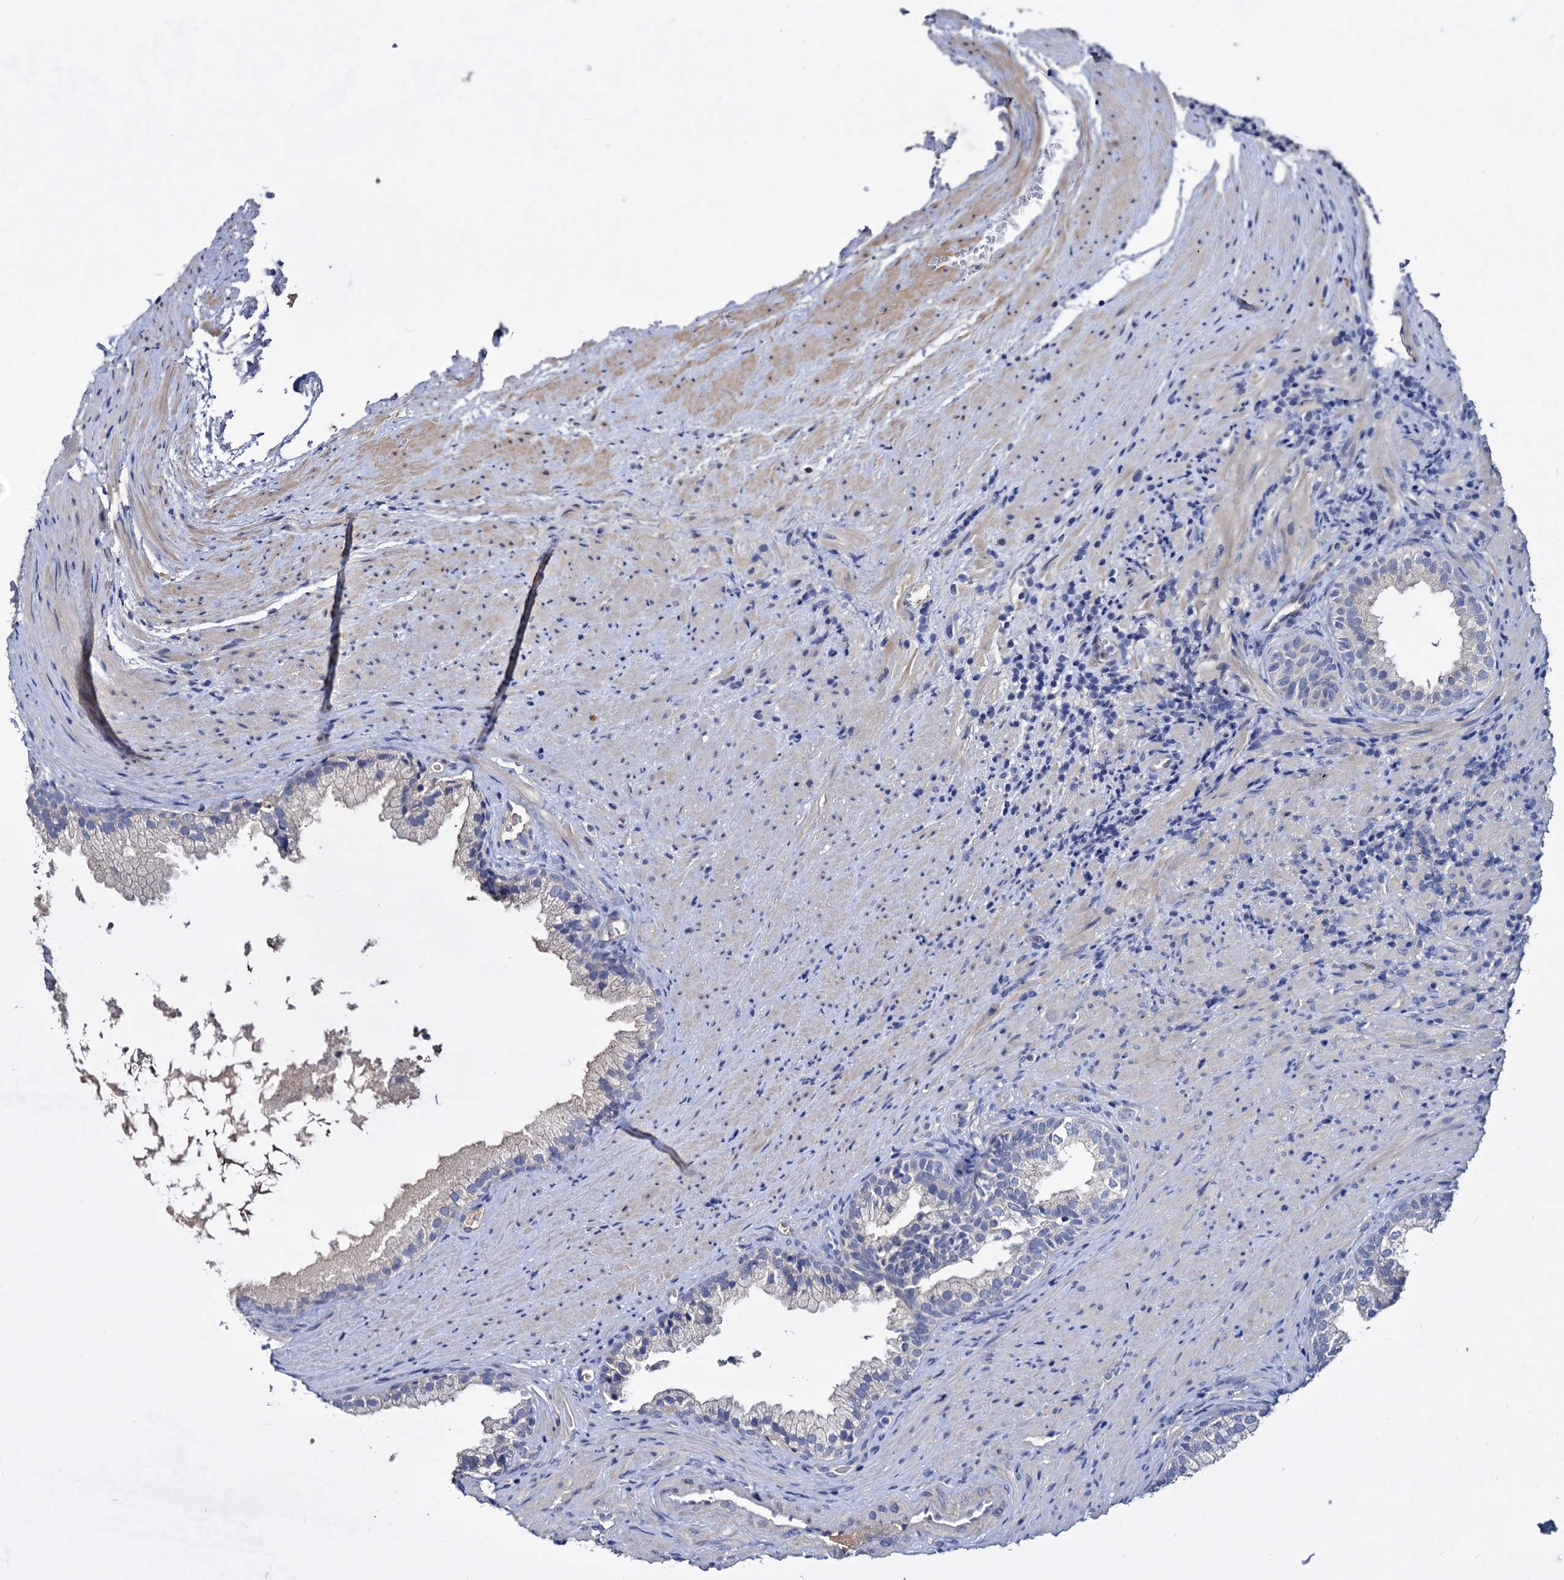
{"staining": {"intensity": "negative", "quantity": "none", "location": "none"}, "tissue": "prostate", "cell_type": "Glandular cells", "image_type": "normal", "snomed": [{"axis": "morphology", "description": "Normal tissue, NOS"}, {"axis": "topography", "description": "Prostate"}], "caption": "This is a image of immunohistochemistry staining of benign prostate, which shows no staining in glandular cells.", "gene": "NPAS4", "patient": {"sex": "male", "age": 76}}